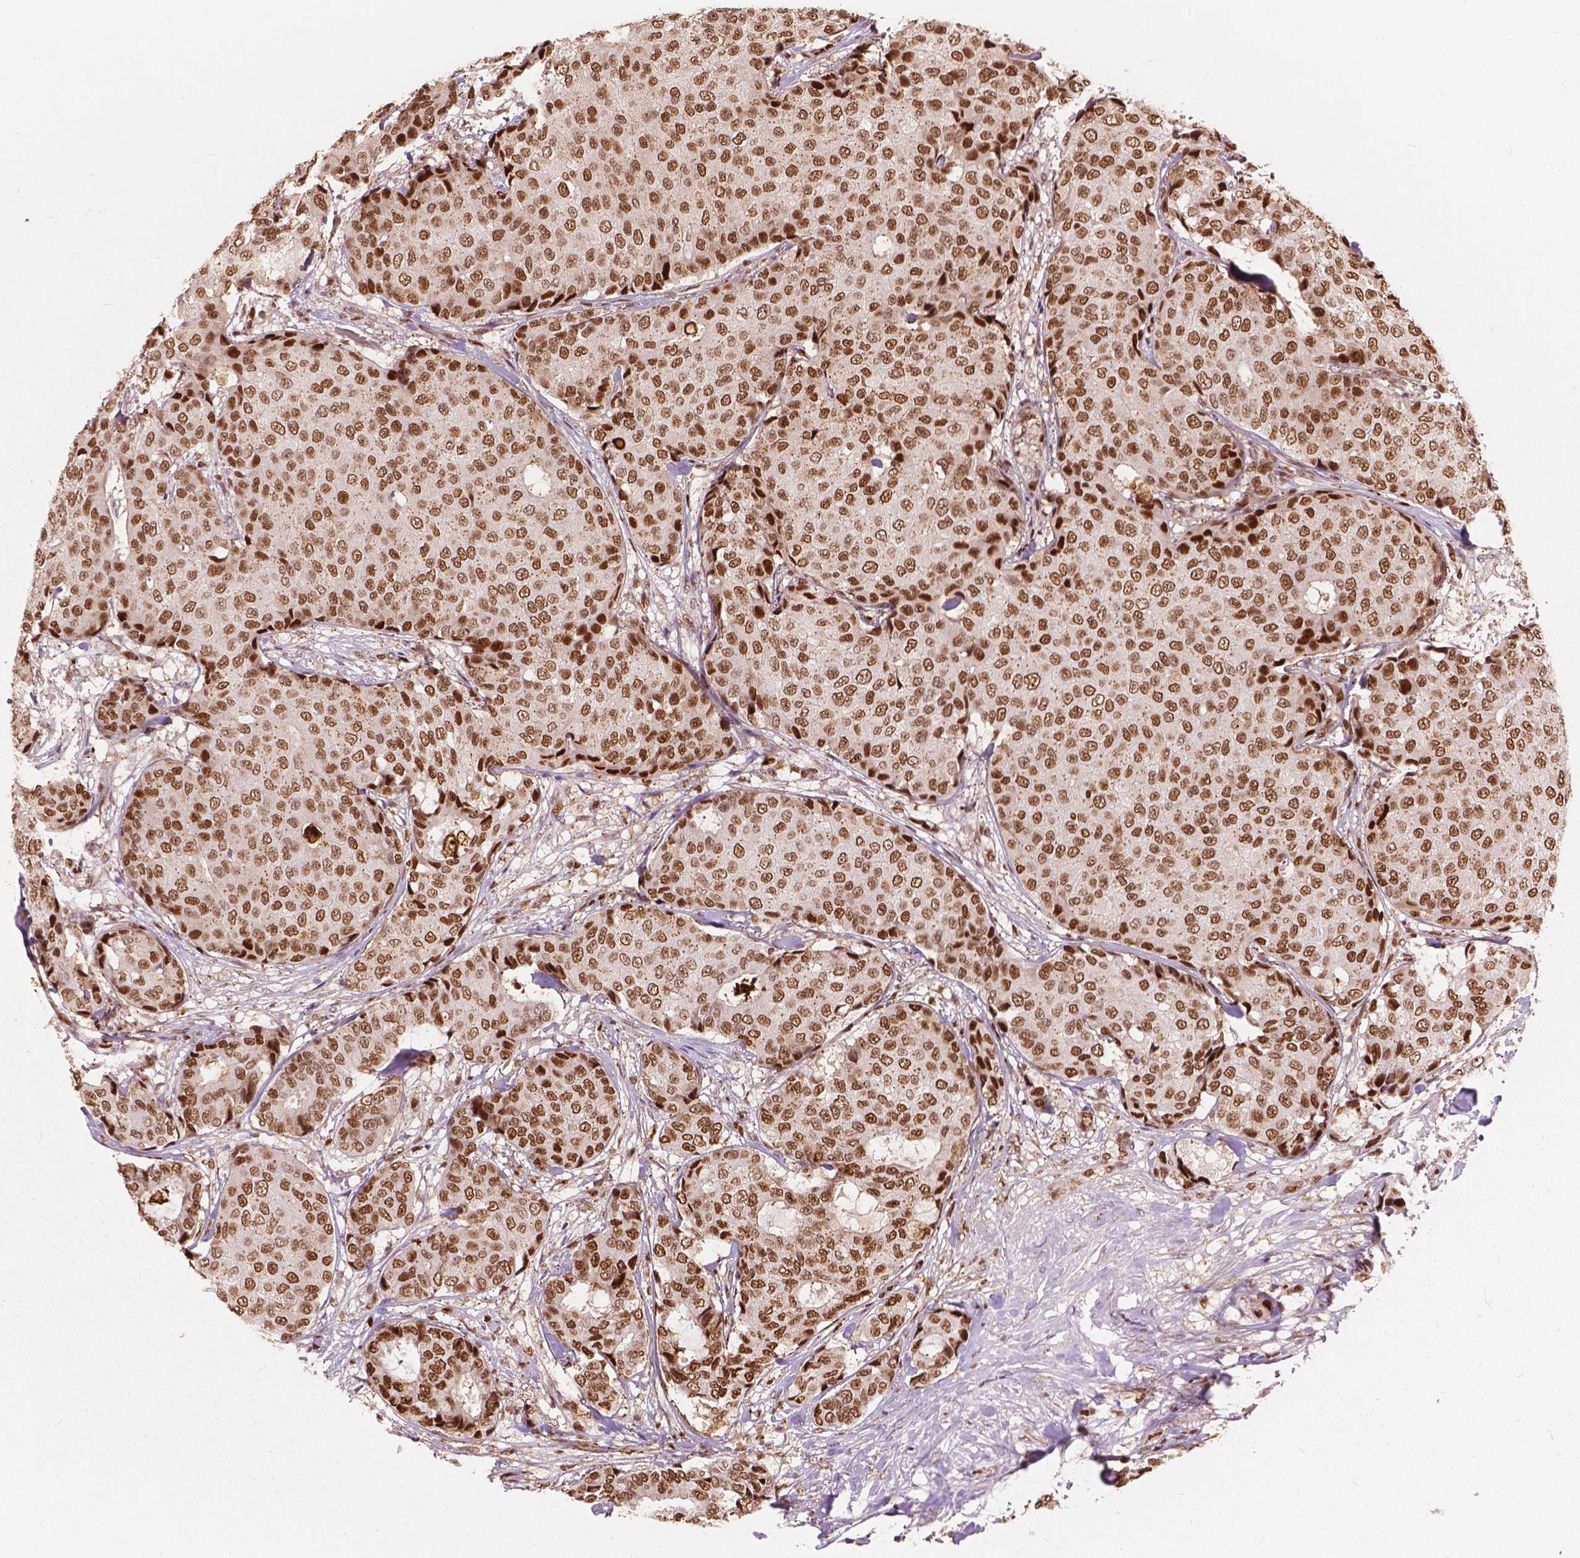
{"staining": {"intensity": "moderate", "quantity": ">75%", "location": "nuclear"}, "tissue": "breast cancer", "cell_type": "Tumor cells", "image_type": "cancer", "snomed": [{"axis": "morphology", "description": "Duct carcinoma"}, {"axis": "topography", "description": "Breast"}], "caption": "Breast infiltrating ductal carcinoma stained with a brown dye displays moderate nuclear positive expression in approximately >75% of tumor cells.", "gene": "ANP32B", "patient": {"sex": "female", "age": 75}}